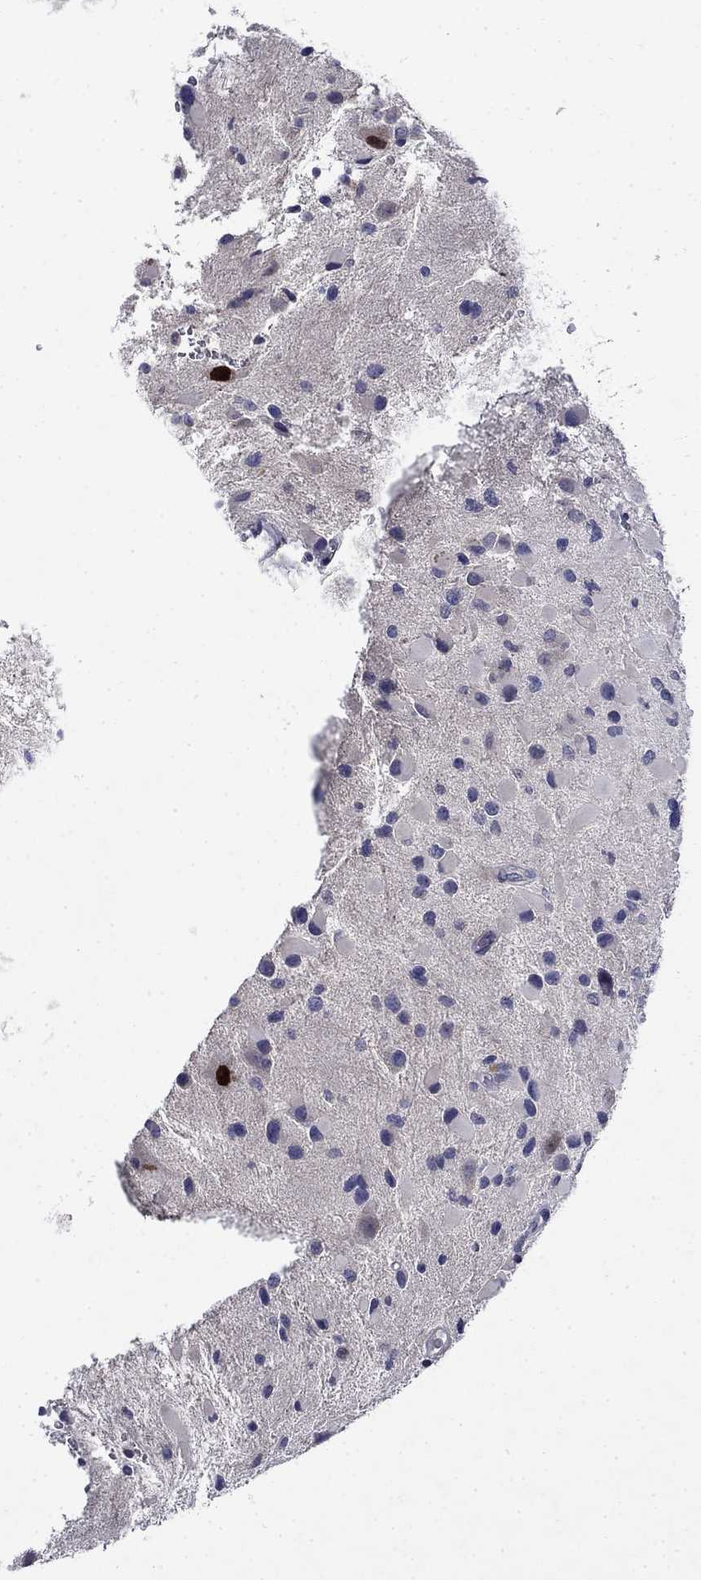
{"staining": {"intensity": "negative", "quantity": "none", "location": "none"}, "tissue": "glioma", "cell_type": "Tumor cells", "image_type": "cancer", "snomed": [{"axis": "morphology", "description": "Glioma, malignant, Low grade"}, {"axis": "topography", "description": "Brain"}], "caption": "Immunohistochemistry (IHC) of human glioma reveals no expression in tumor cells. (IHC, brightfield microscopy, high magnification).", "gene": "STAB2", "patient": {"sex": "female", "age": 32}}